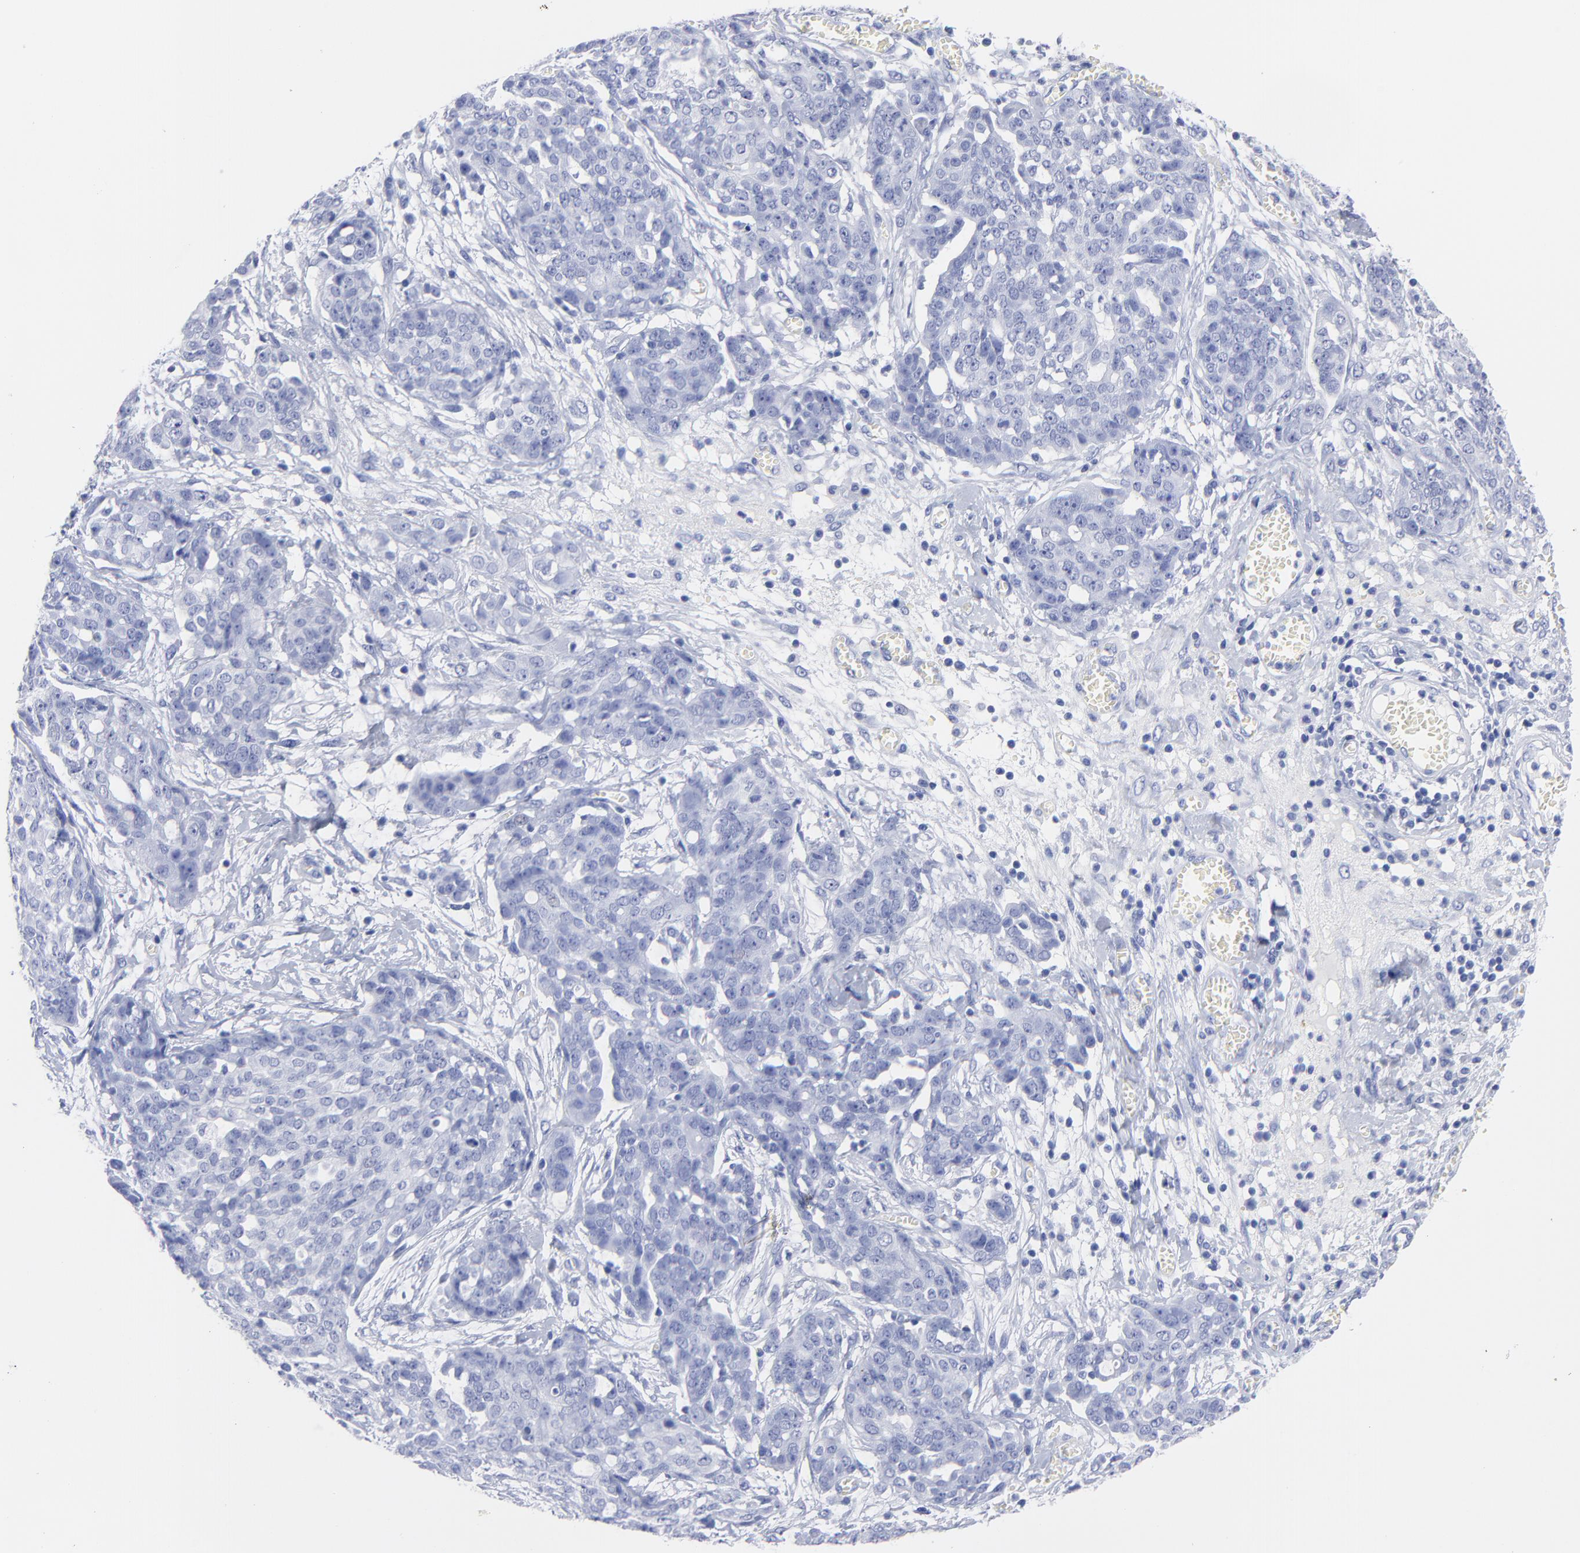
{"staining": {"intensity": "negative", "quantity": "none", "location": "none"}, "tissue": "ovarian cancer", "cell_type": "Tumor cells", "image_type": "cancer", "snomed": [{"axis": "morphology", "description": "Cystadenocarcinoma, serous, NOS"}, {"axis": "topography", "description": "Soft tissue"}, {"axis": "topography", "description": "Ovary"}], "caption": "Serous cystadenocarcinoma (ovarian) stained for a protein using immunohistochemistry reveals no staining tumor cells.", "gene": "ACY1", "patient": {"sex": "female", "age": 57}}